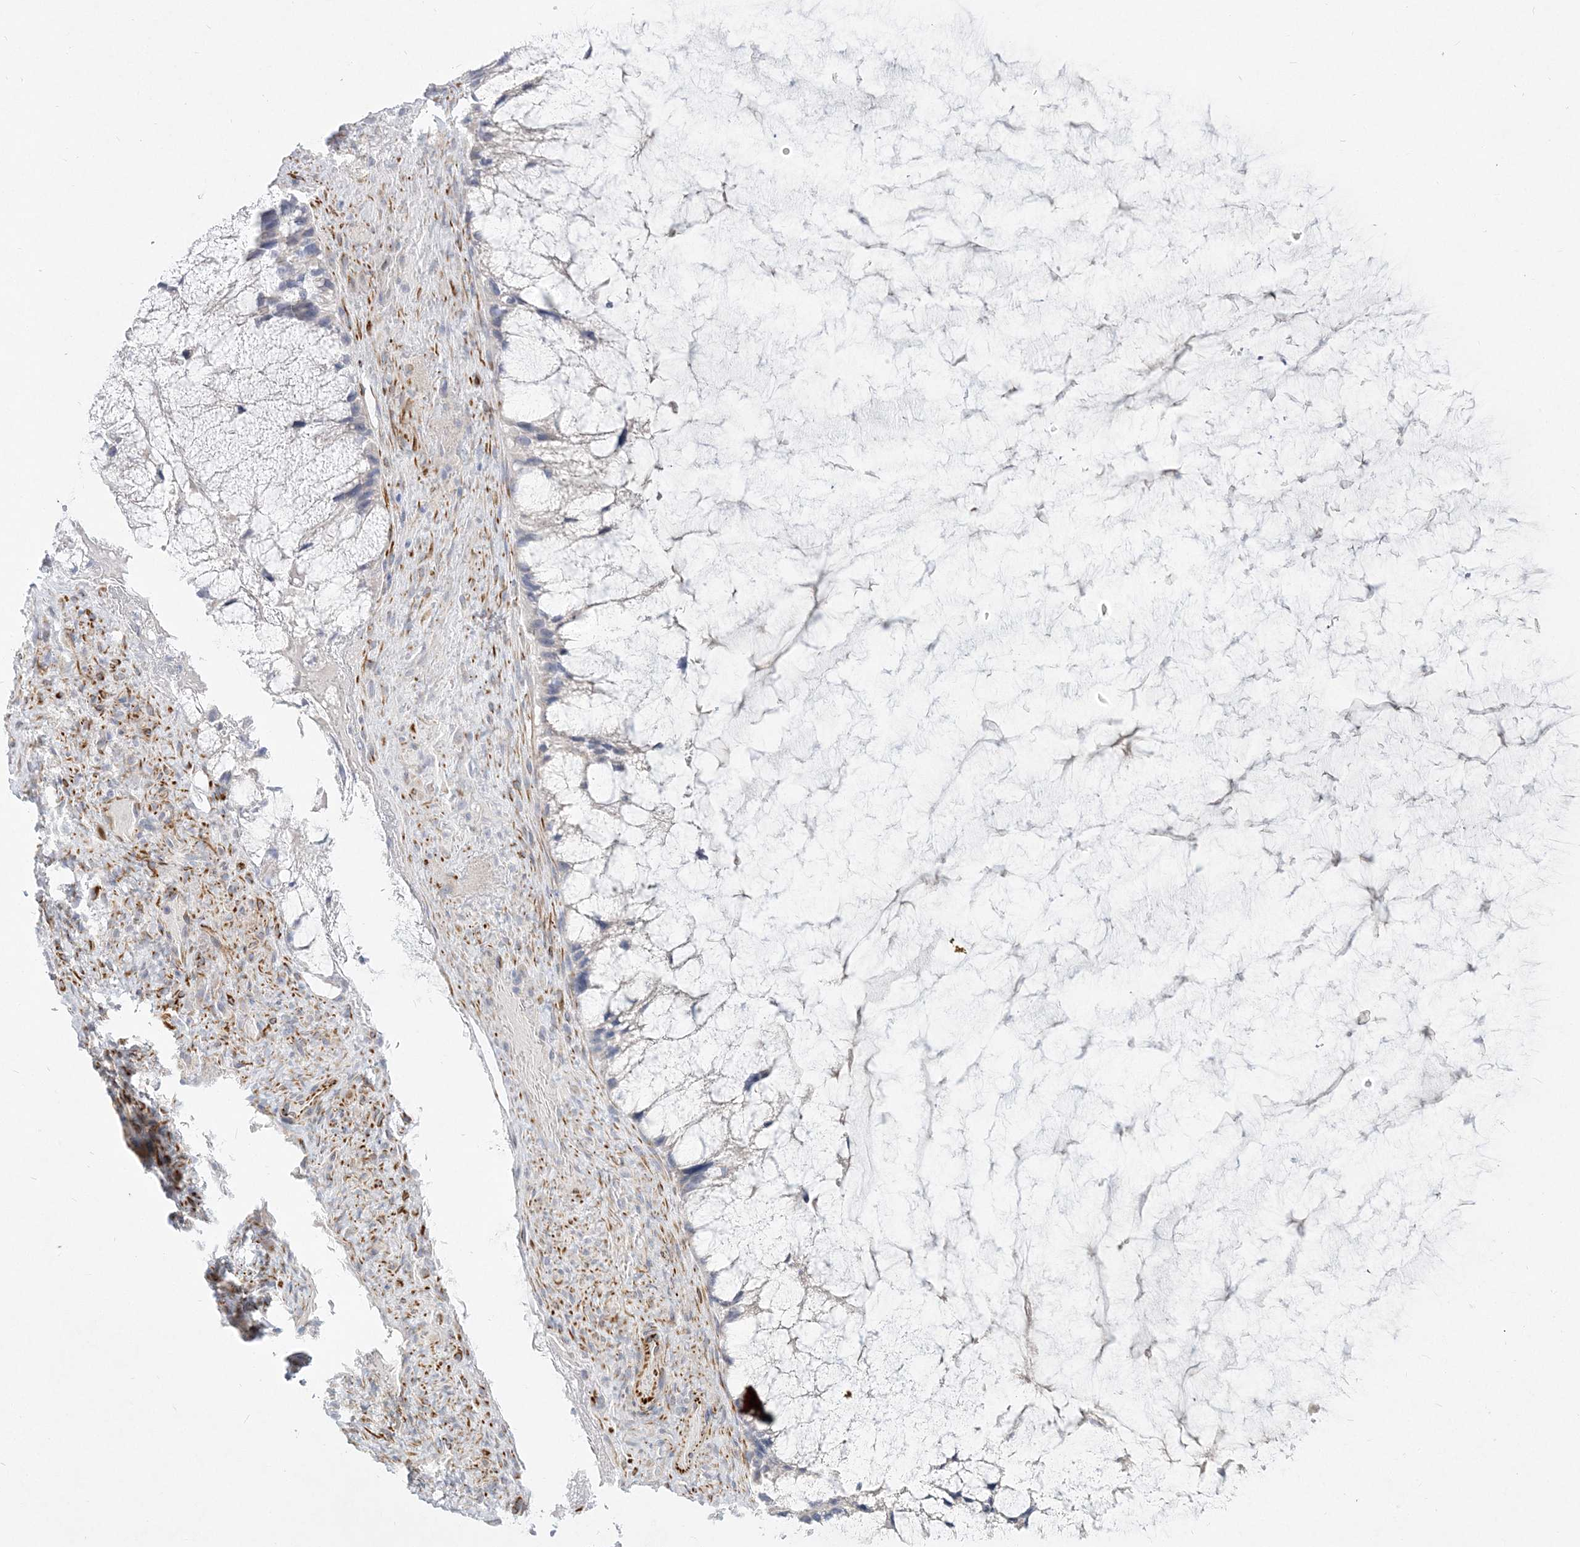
{"staining": {"intensity": "negative", "quantity": "none", "location": "none"}, "tissue": "ovarian cancer", "cell_type": "Tumor cells", "image_type": "cancer", "snomed": [{"axis": "morphology", "description": "Cystadenocarcinoma, mucinous, NOS"}, {"axis": "topography", "description": "Ovary"}], "caption": "This is an immunohistochemistry photomicrograph of ovarian cancer (mucinous cystadenocarcinoma). There is no staining in tumor cells.", "gene": "GPAT2", "patient": {"sex": "female", "age": 37}}